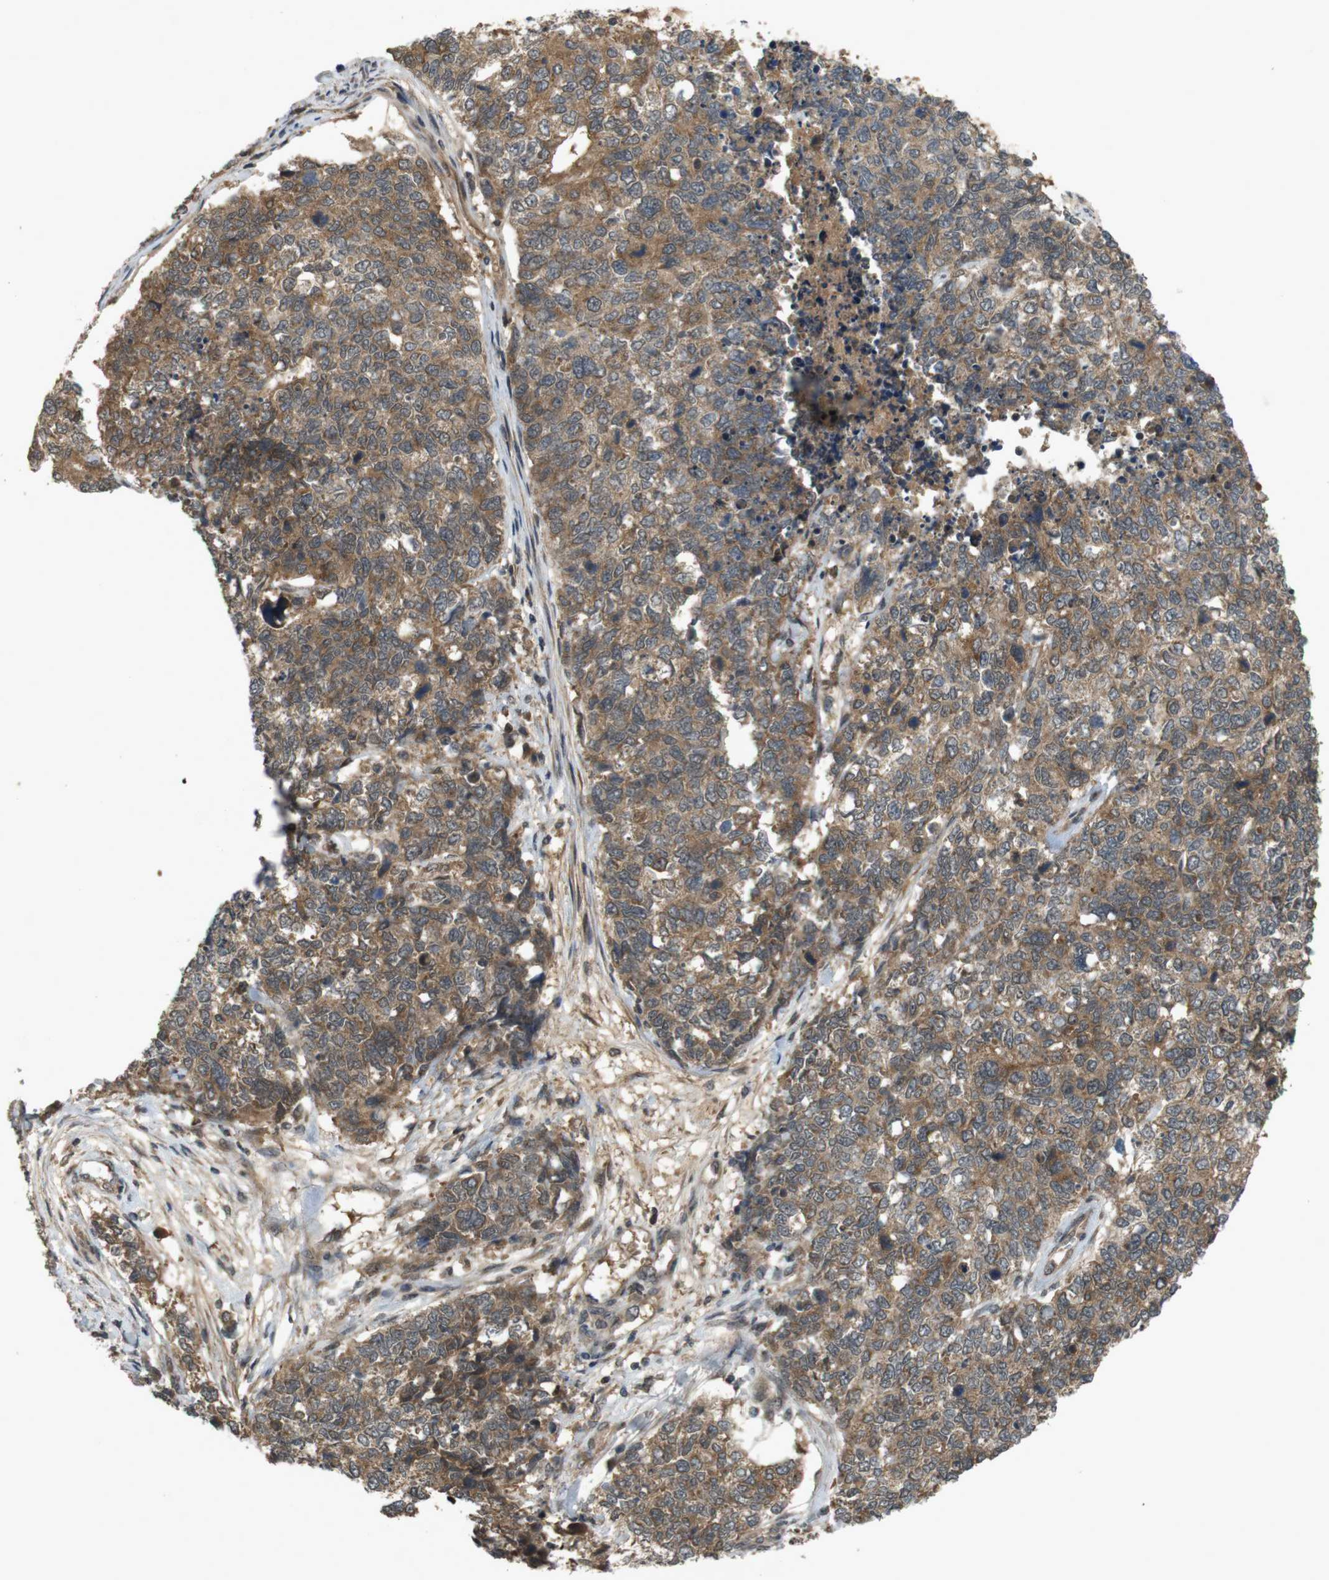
{"staining": {"intensity": "moderate", "quantity": ">75%", "location": "cytoplasmic/membranous"}, "tissue": "cervical cancer", "cell_type": "Tumor cells", "image_type": "cancer", "snomed": [{"axis": "morphology", "description": "Squamous cell carcinoma, NOS"}, {"axis": "topography", "description": "Cervix"}], "caption": "Moderate cytoplasmic/membranous positivity is identified in approximately >75% of tumor cells in squamous cell carcinoma (cervical).", "gene": "NFKBIE", "patient": {"sex": "female", "age": 63}}